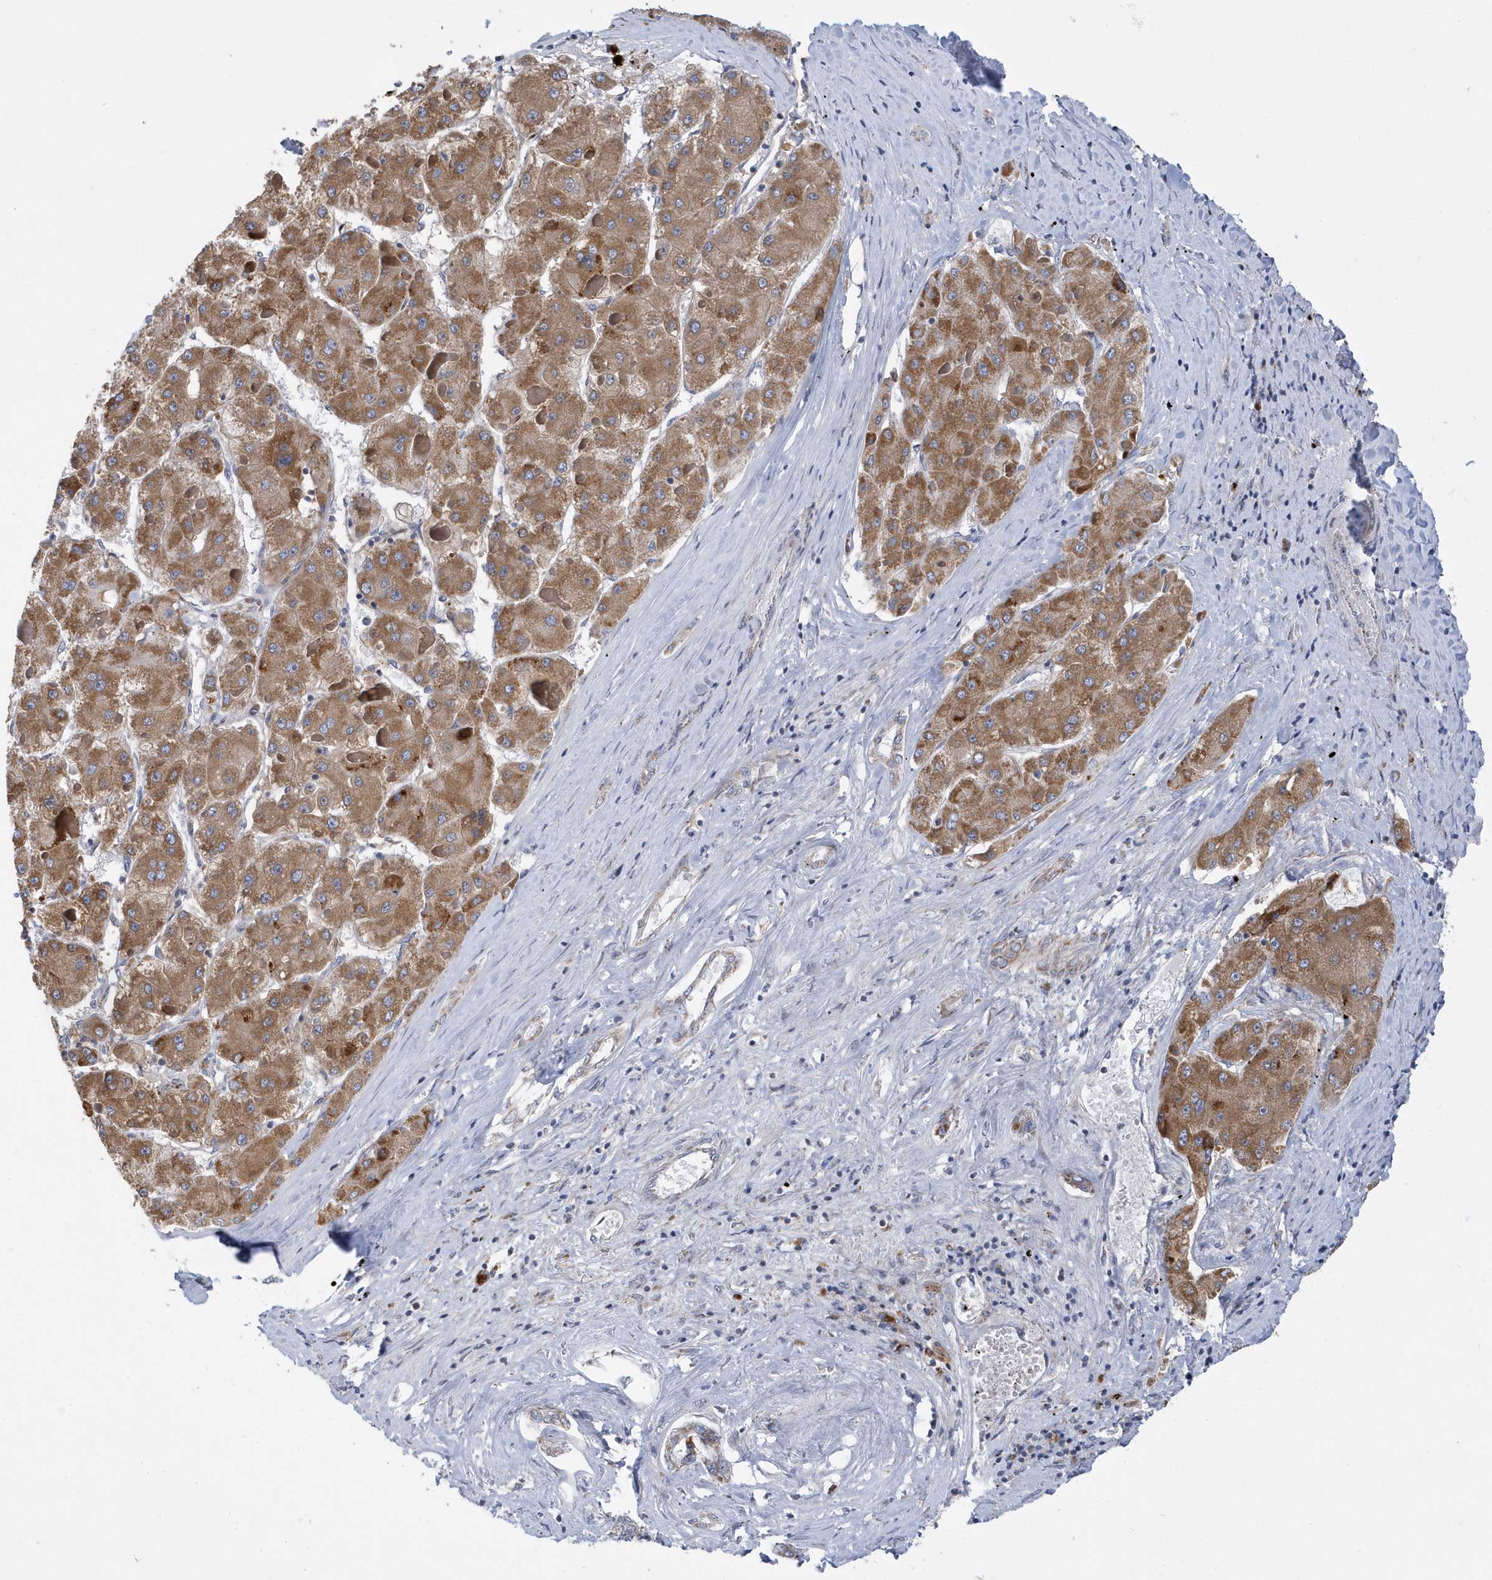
{"staining": {"intensity": "moderate", "quantity": ">75%", "location": "cytoplasmic/membranous"}, "tissue": "liver cancer", "cell_type": "Tumor cells", "image_type": "cancer", "snomed": [{"axis": "morphology", "description": "Carcinoma, Hepatocellular, NOS"}, {"axis": "topography", "description": "Liver"}], "caption": "An image showing moderate cytoplasmic/membranous positivity in approximately >75% of tumor cells in liver hepatocellular carcinoma, as visualized by brown immunohistochemical staining.", "gene": "VWA5B2", "patient": {"sex": "female", "age": 73}}